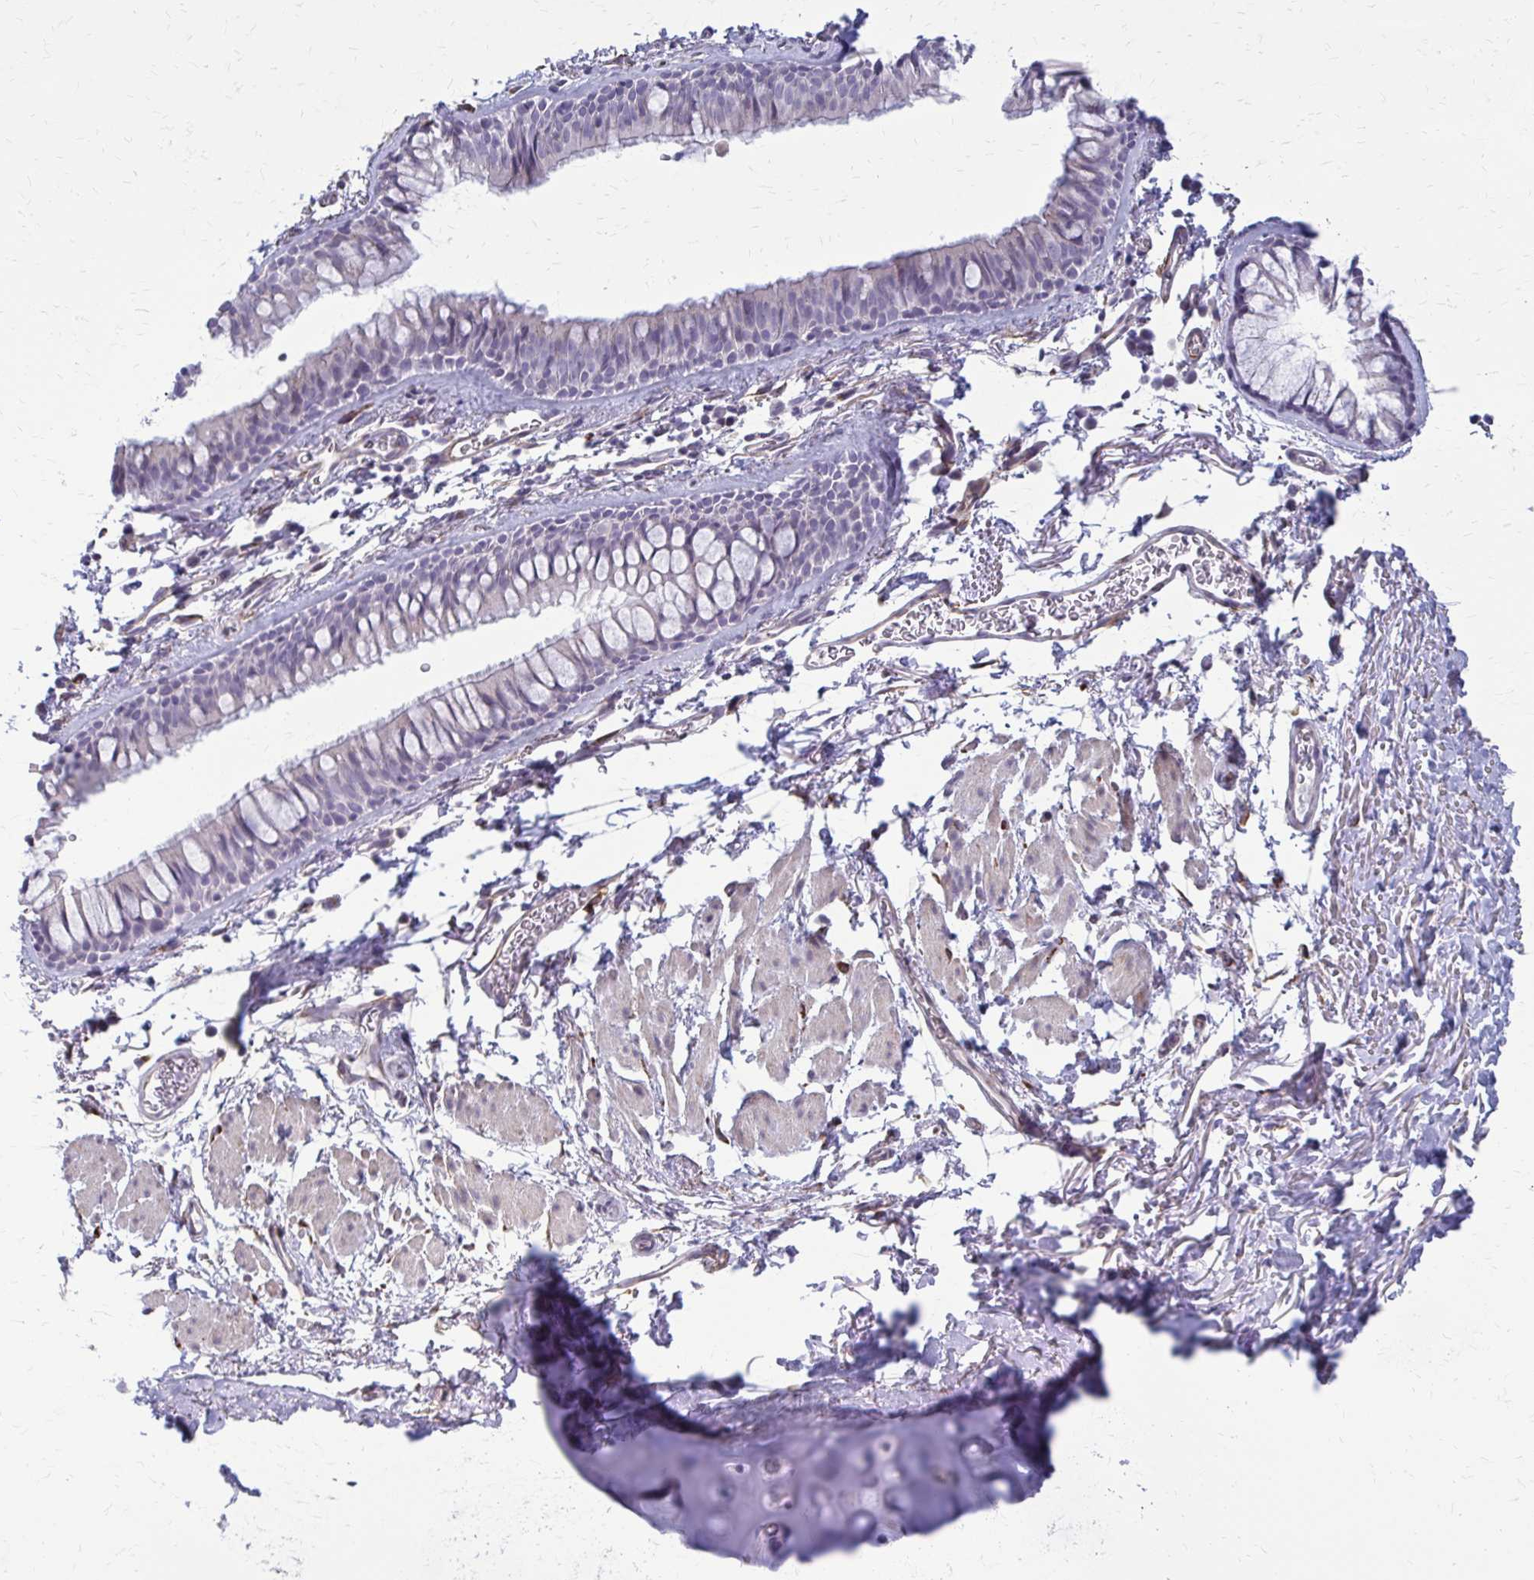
{"staining": {"intensity": "negative", "quantity": "none", "location": "none"}, "tissue": "bronchus", "cell_type": "Respiratory epithelial cells", "image_type": "normal", "snomed": [{"axis": "morphology", "description": "Normal tissue, NOS"}, {"axis": "topography", "description": "Cartilage tissue"}, {"axis": "topography", "description": "Bronchus"}], "caption": "This is a image of immunohistochemistry staining of unremarkable bronchus, which shows no positivity in respiratory epithelial cells.", "gene": "DEPP1", "patient": {"sex": "female", "age": 79}}